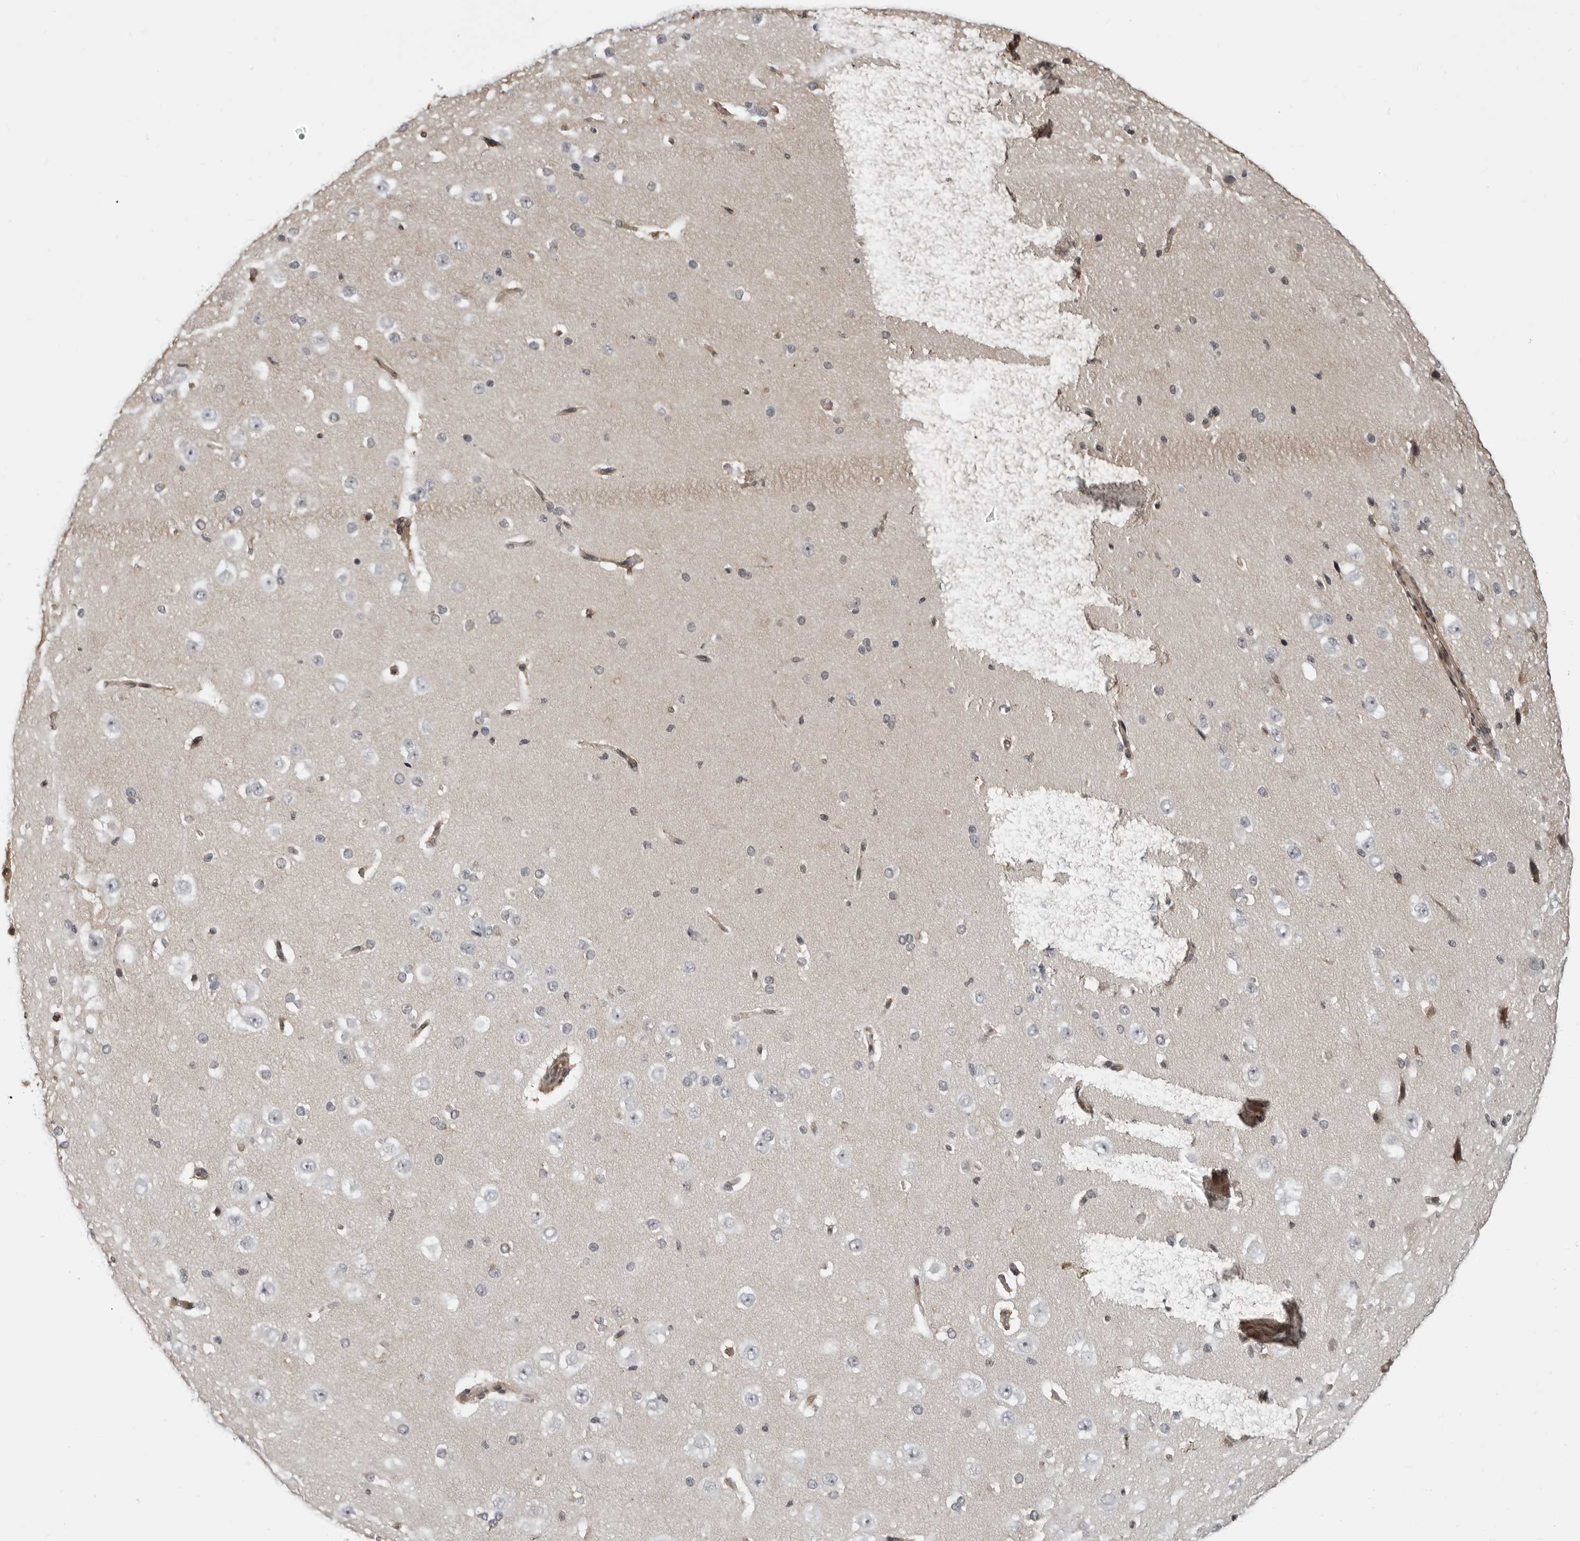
{"staining": {"intensity": "moderate", "quantity": "<25%", "location": "nuclear"}, "tissue": "cerebral cortex", "cell_type": "Endothelial cells", "image_type": "normal", "snomed": [{"axis": "morphology", "description": "Normal tissue, NOS"}, {"axis": "morphology", "description": "Developmental malformation"}, {"axis": "topography", "description": "Cerebral cortex"}], "caption": "An IHC photomicrograph of unremarkable tissue is shown. Protein staining in brown highlights moderate nuclear positivity in cerebral cortex within endothelial cells.", "gene": "RTCA", "patient": {"sex": "female", "age": 30}}